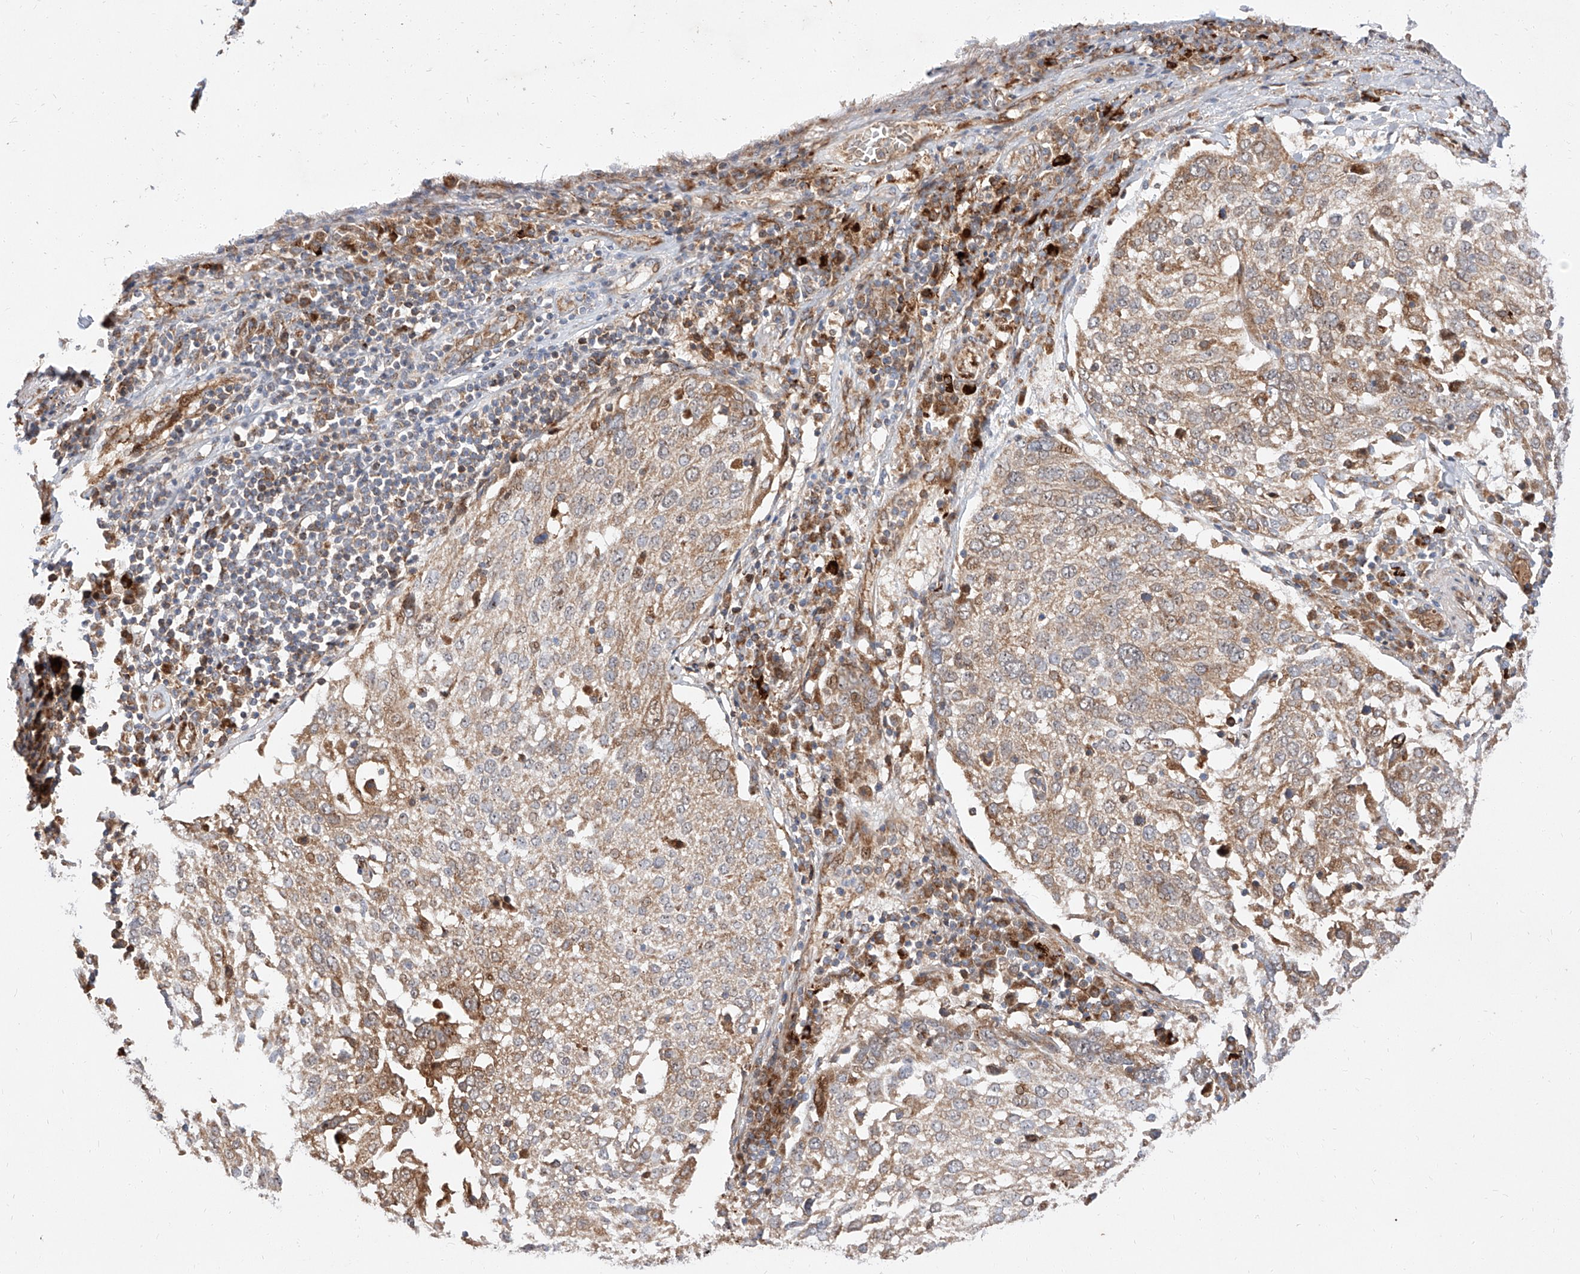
{"staining": {"intensity": "weak", "quantity": ">75%", "location": "cytoplasmic/membranous"}, "tissue": "lung cancer", "cell_type": "Tumor cells", "image_type": "cancer", "snomed": [{"axis": "morphology", "description": "Squamous cell carcinoma, NOS"}, {"axis": "topography", "description": "Lung"}], "caption": "A low amount of weak cytoplasmic/membranous positivity is present in about >75% of tumor cells in lung squamous cell carcinoma tissue.", "gene": "DIRAS3", "patient": {"sex": "male", "age": 65}}